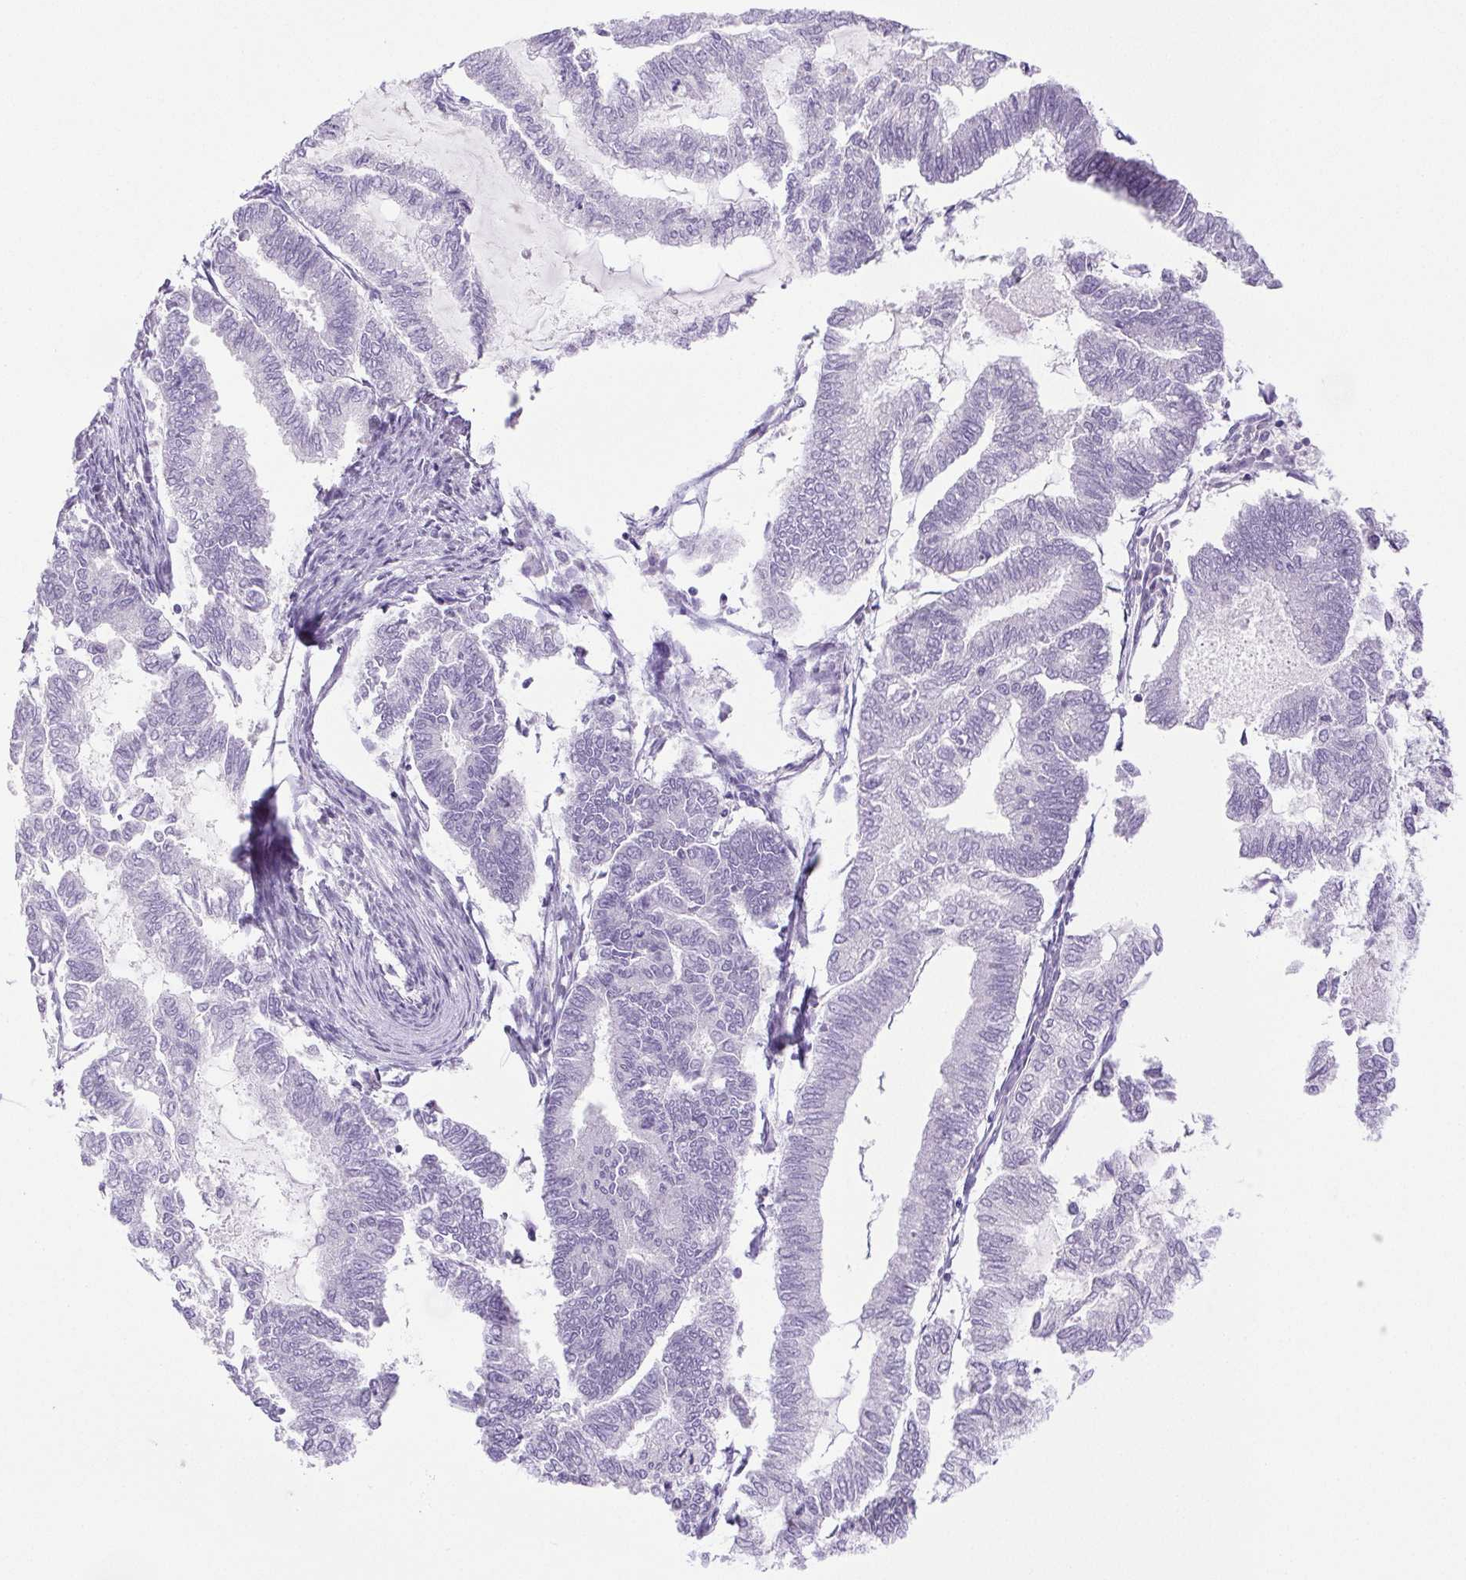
{"staining": {"intensity": "negative", "quantity": "none", "location": "none"}, "tissue": "endometrial cancer", "cell_type": "Tumor cells", "image_type": "cancer", "snomed": [{"axis": "morphology", "description": "Adenocarcinoma, NOS"}, {"axis": "topography", "description": "Endometrium"}], "caption": "The histopathology image demonstrates no significant positivity in tumor cells of endometrial cancer (adenocarcinoma).", "gene": "PAPPA2", "patient": {"sex": "female", "age": 79}}